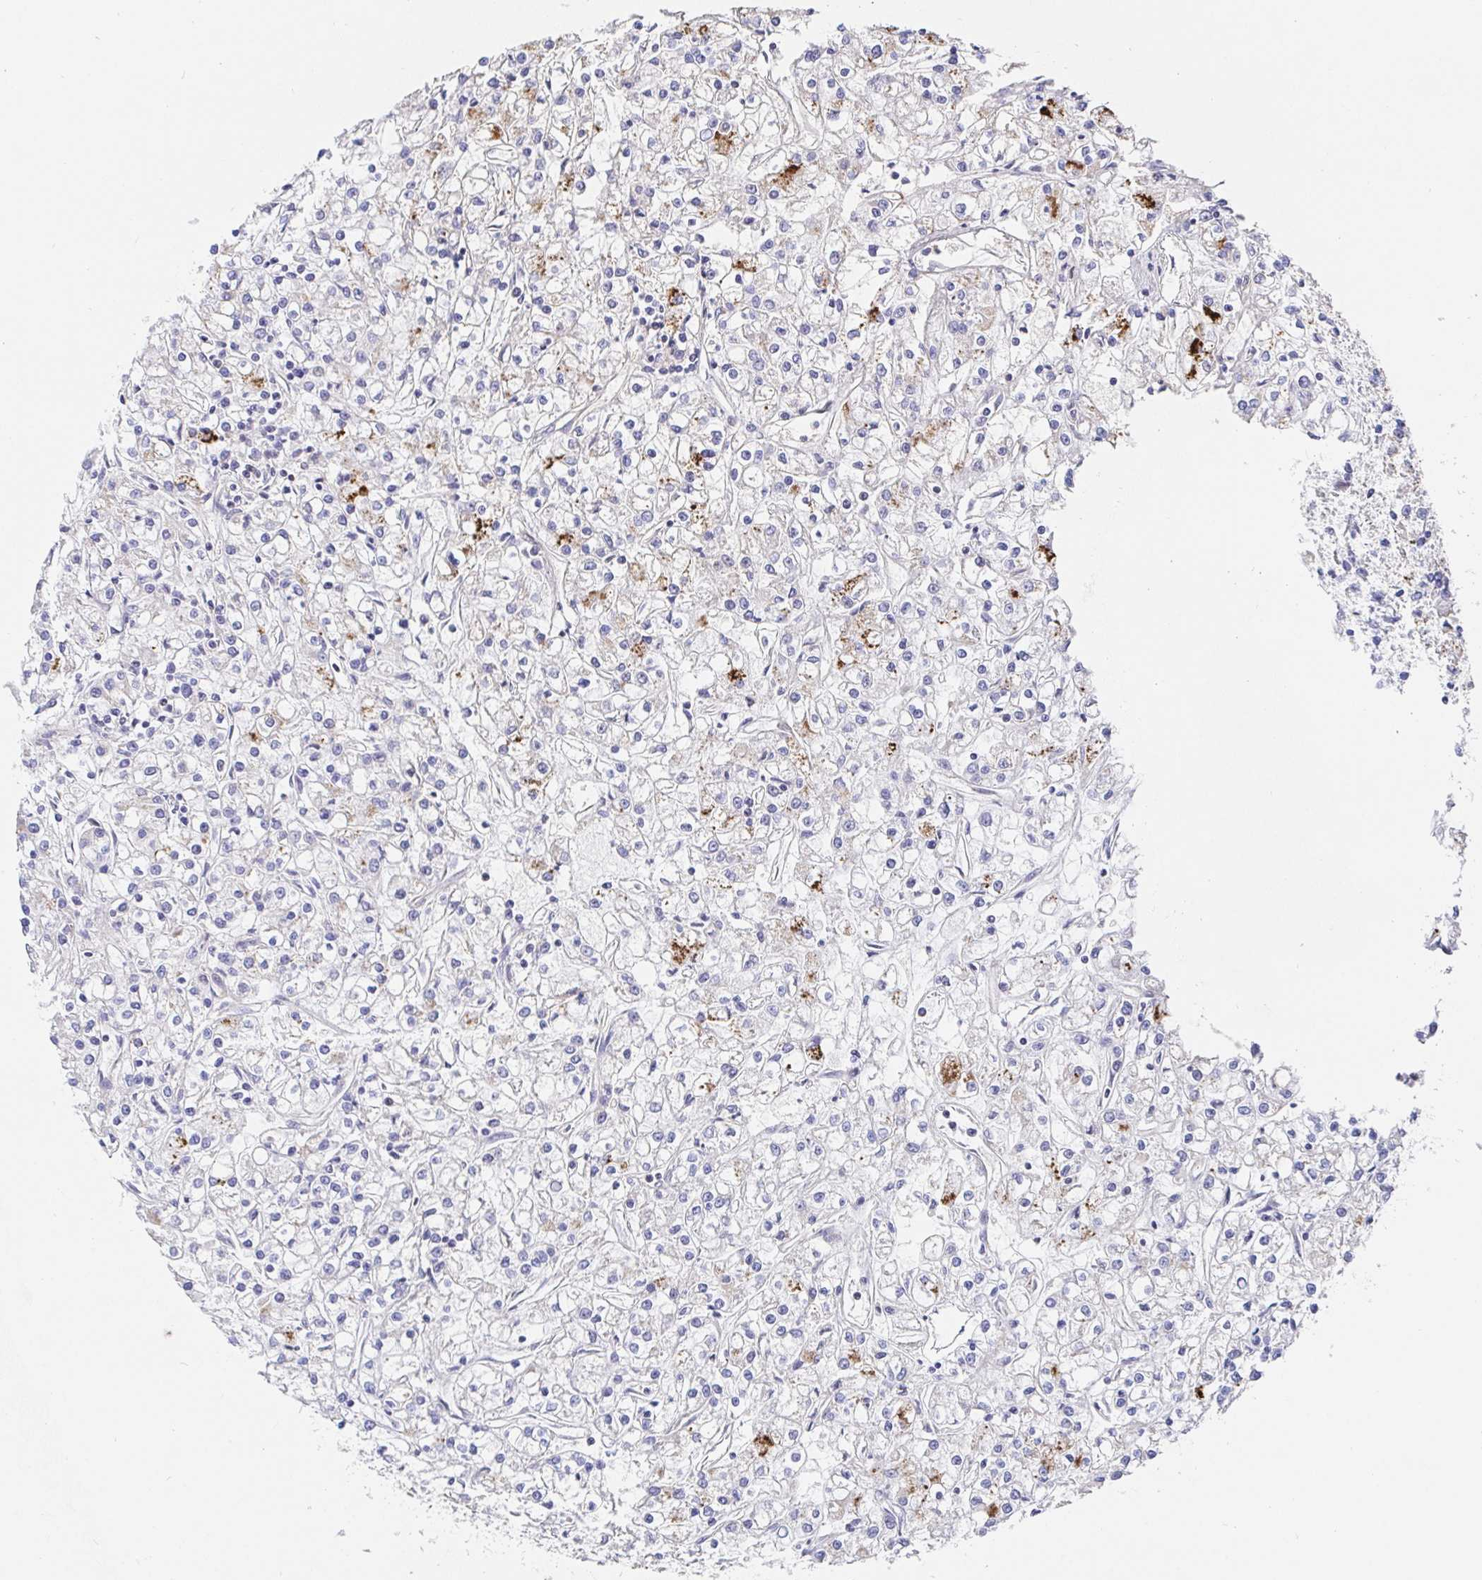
{"staining": {"intensity": "moderate", "quantity": "<25%", "location": "cytoplasmic/membranous"}, "tissue": "renal cancer", "cell_type": "Tumor cells", "image_type": "cancer", "snomed": [{"axis": "morphology", "description": "Adenocarcinoma, NOS"}, {"axis": "topography", "description": "Kidney"}], "caption": "This photomicrograph displays immunohistochemistry staining of renal adenocarcinoma, with low moderate cytoplasmic/membranous positivity in approximately <25% of tumor cells.", "gene": "TIMELESS", "patient": {"sex": "female", "age": 59}}